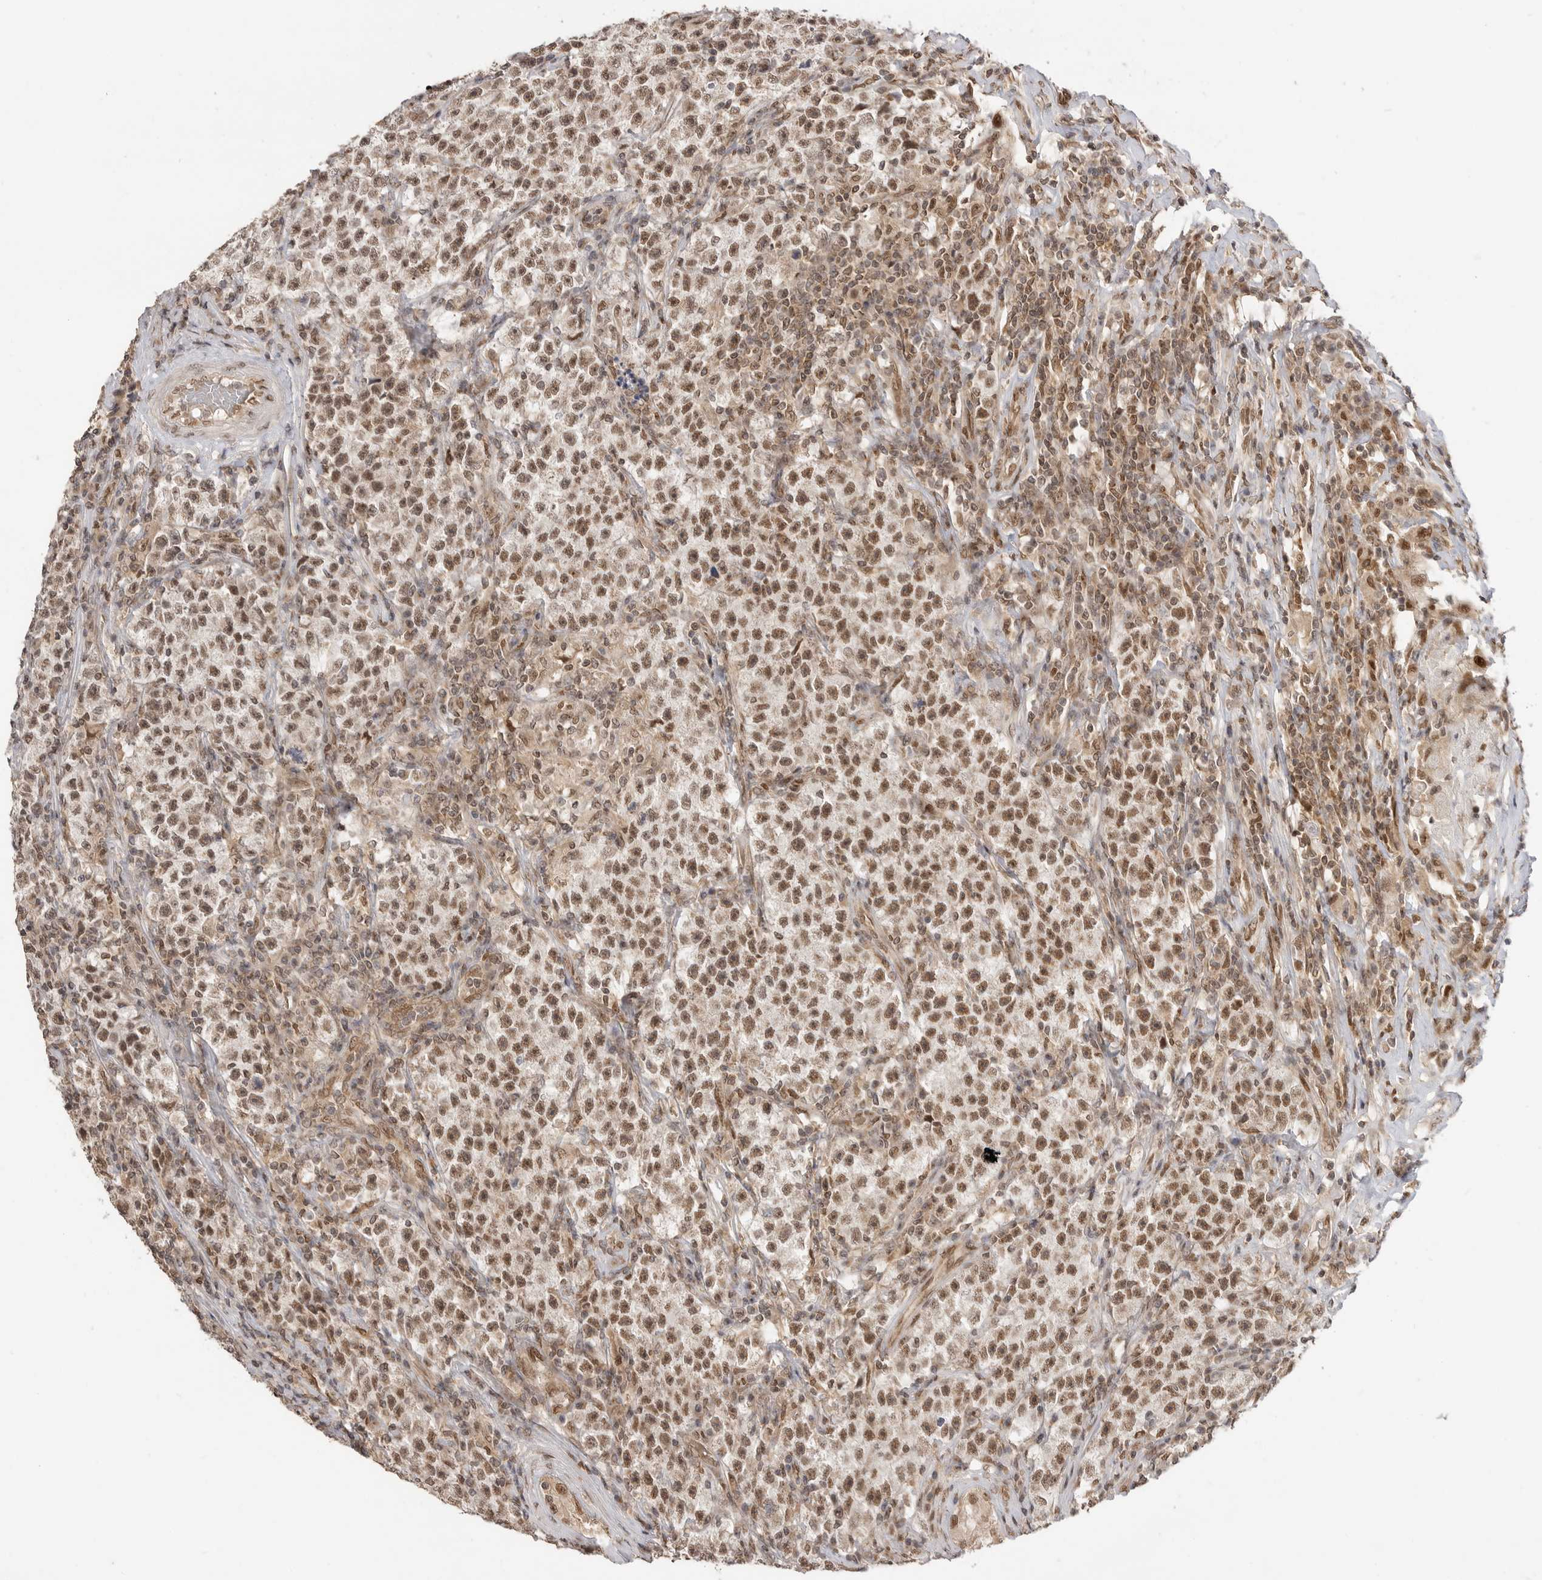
{"staining": {"intensity": "moderate", "quantity": ">75%", "location": "cytoplasmic/membranous,nuclear"}, "tissue": "testis cancer", "cell_type": "Tumor cells", "image_type": "cancer", "snomed": [{"axis": "morphology", "description": "Seminoma, NOS"}, {"axis": "topography", "description": "Testis"}], "caption": "Tumor cells show moderate cytoplasmic/membranous and nuclear expression in about >75% of cells in testis seminoma. The staining is performed using DAB (3,3'-diaminobenzidine) brown chromogen to label protein expression. The nuclei are counter-stained blue using hematoxylin.", "gene": "ALKAL1", "patient": {"sex": "male", "age": 22}}